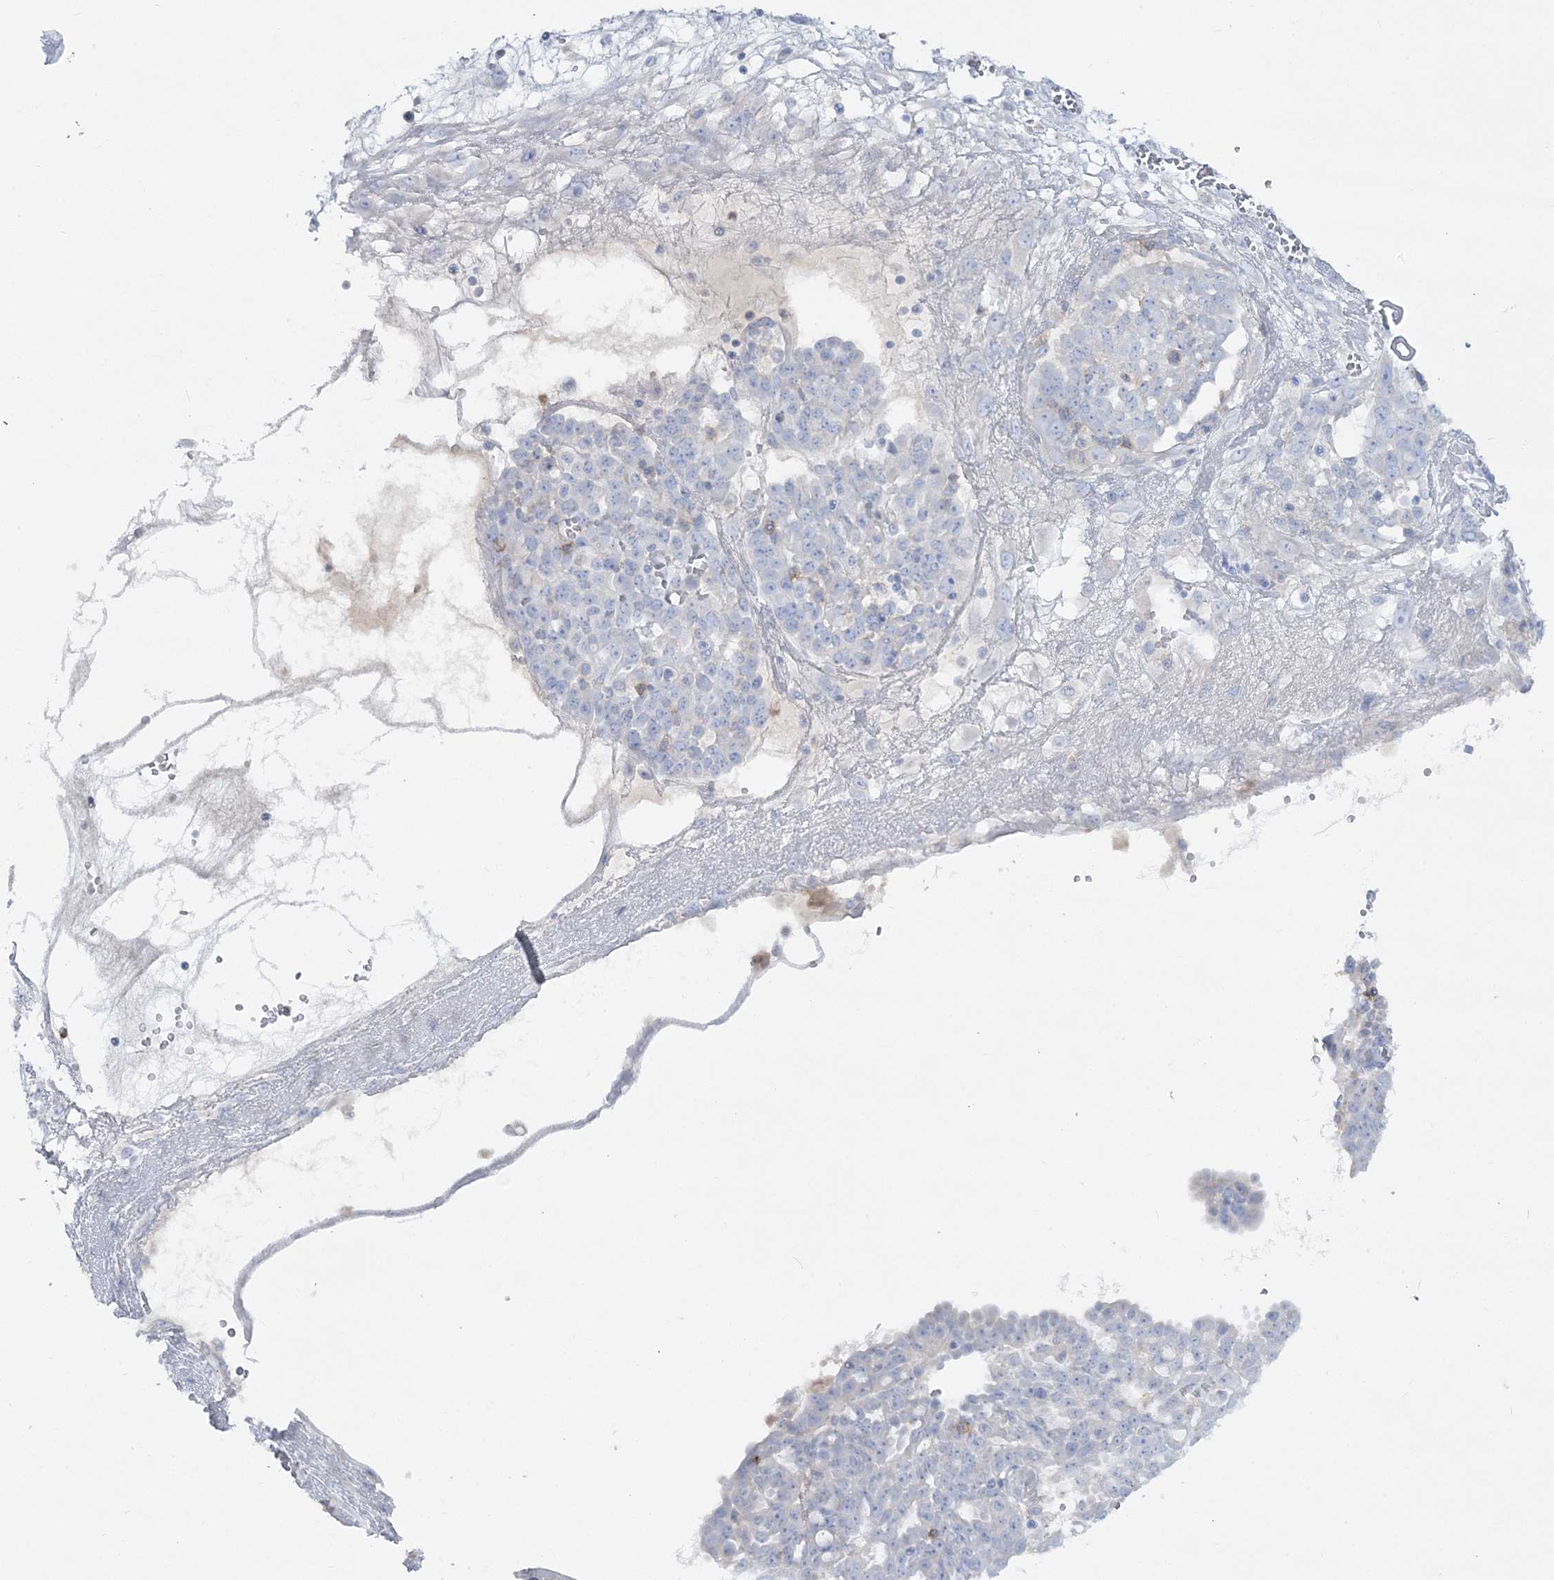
{"staining": {"intensity": "negative", "quantity": "none", "location": "none"}, "tissue": "ovarian cancer", "cell_type": "Tumor cells", "image_type": "cancer", "snomed": [{"axis": "morphology", "description": "Cystadenocarcinoma, serous, NOS"}, {"axis": "topography", "description": "Soft tissue"}, {"axis": "topography", "description": "Ovary"}], "caption": "Serous cystadenocarcinoma (ovarian) stained for a protein using IHC displays no expression tumor cells.", "gene": "WDSUB1", "patient": {"sex": "female", "age": 57}}